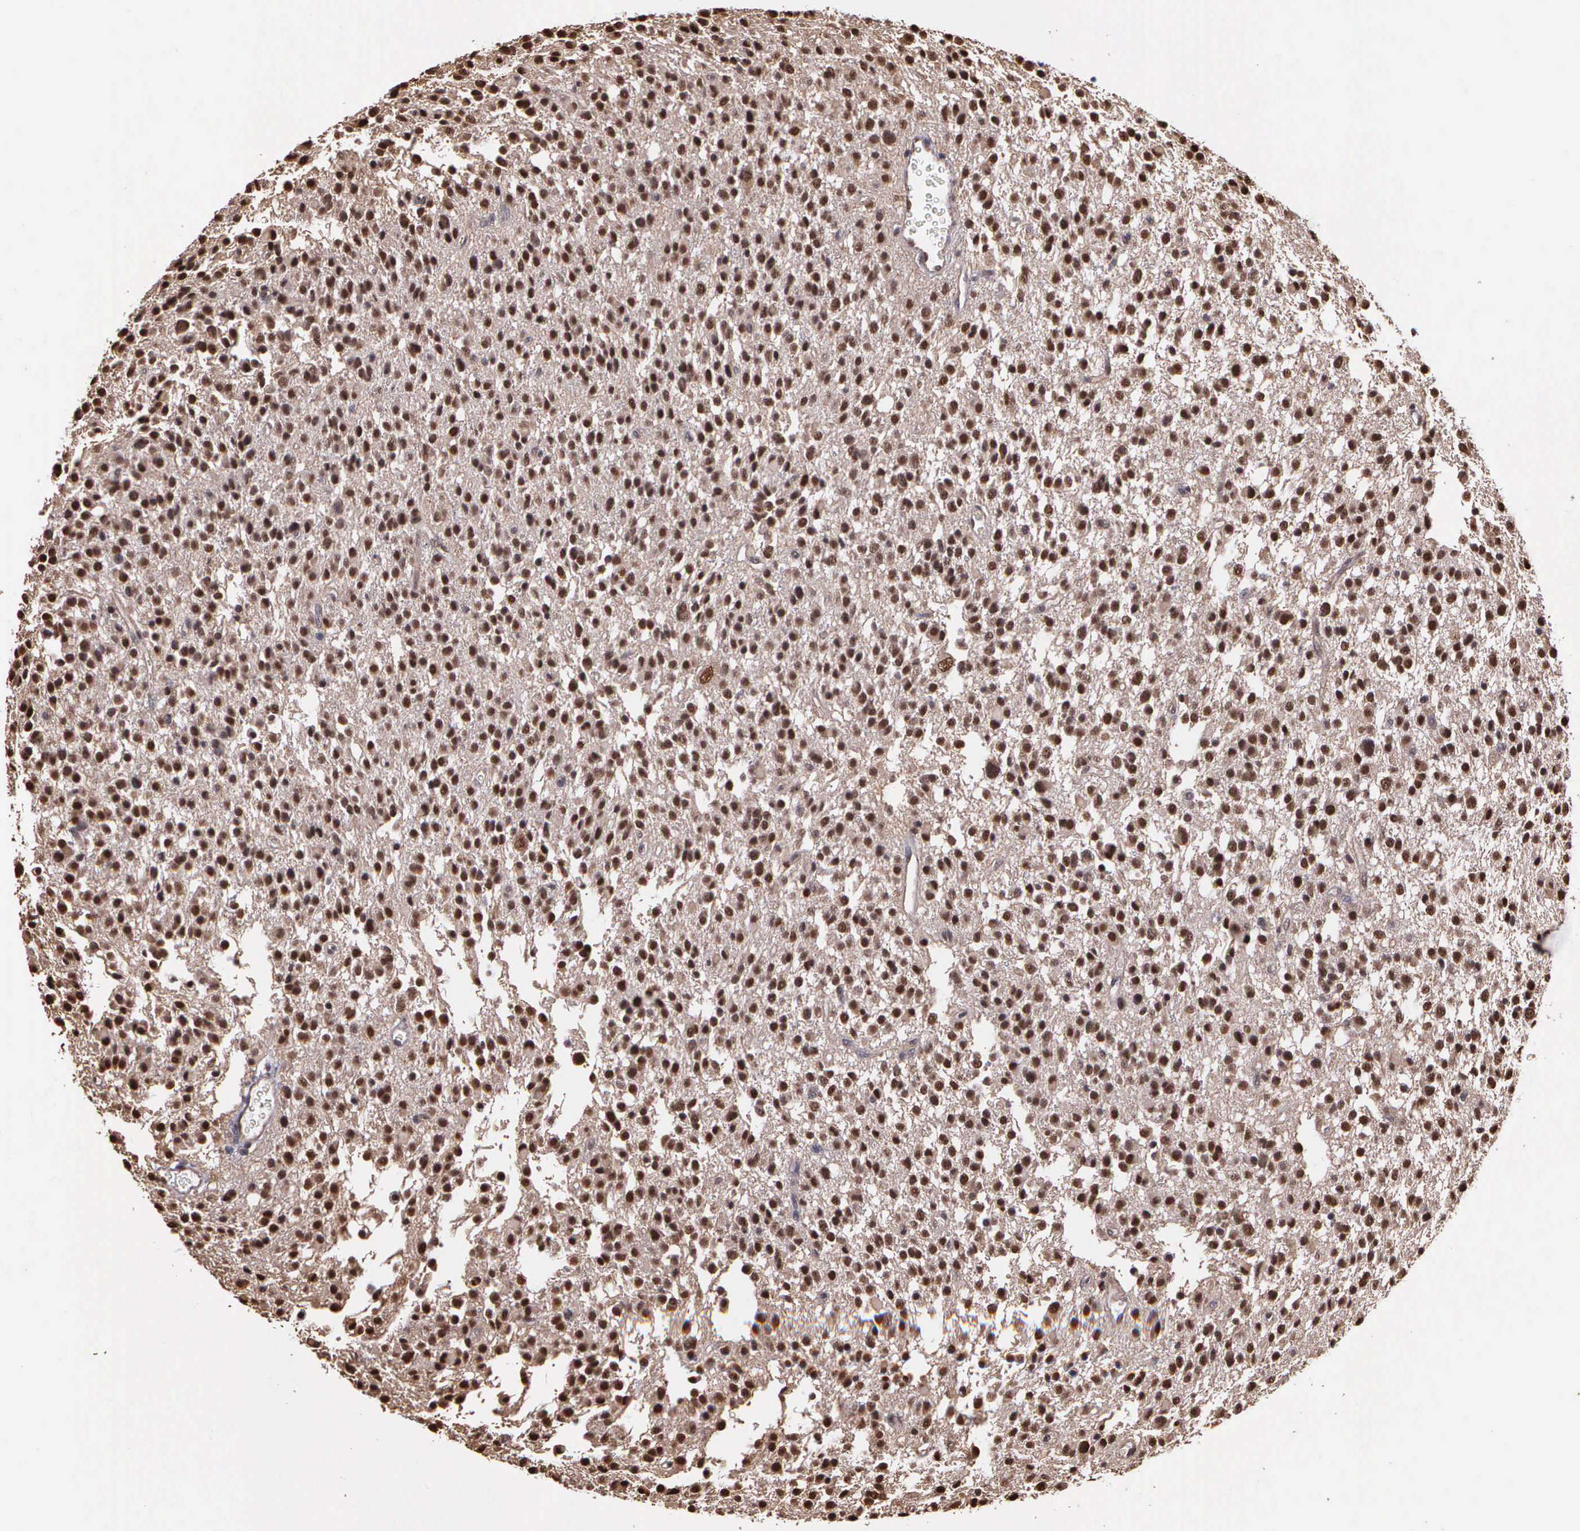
{"staining": {"intensity": "moderate", "quantity": ">75%", "location": "cytoplasmic/membranous,nuclear"}, "tissue": "glioma", "cell_type": "Tumor cells", "image_type": "cancer", "snomed": [{"axis": "morphology", "description": "Glioma, malignant, Low grade"}, {"axis": "topography", "description": "Brain"}], "caption": "Moderate cytoplasmic/membranous and nuclear protein positivity is present in approximately >75% of tumor cells in low-grade glioma (malignant).", "gene": "PSMC1", "patient": {"sex": "female", "age": 36}}